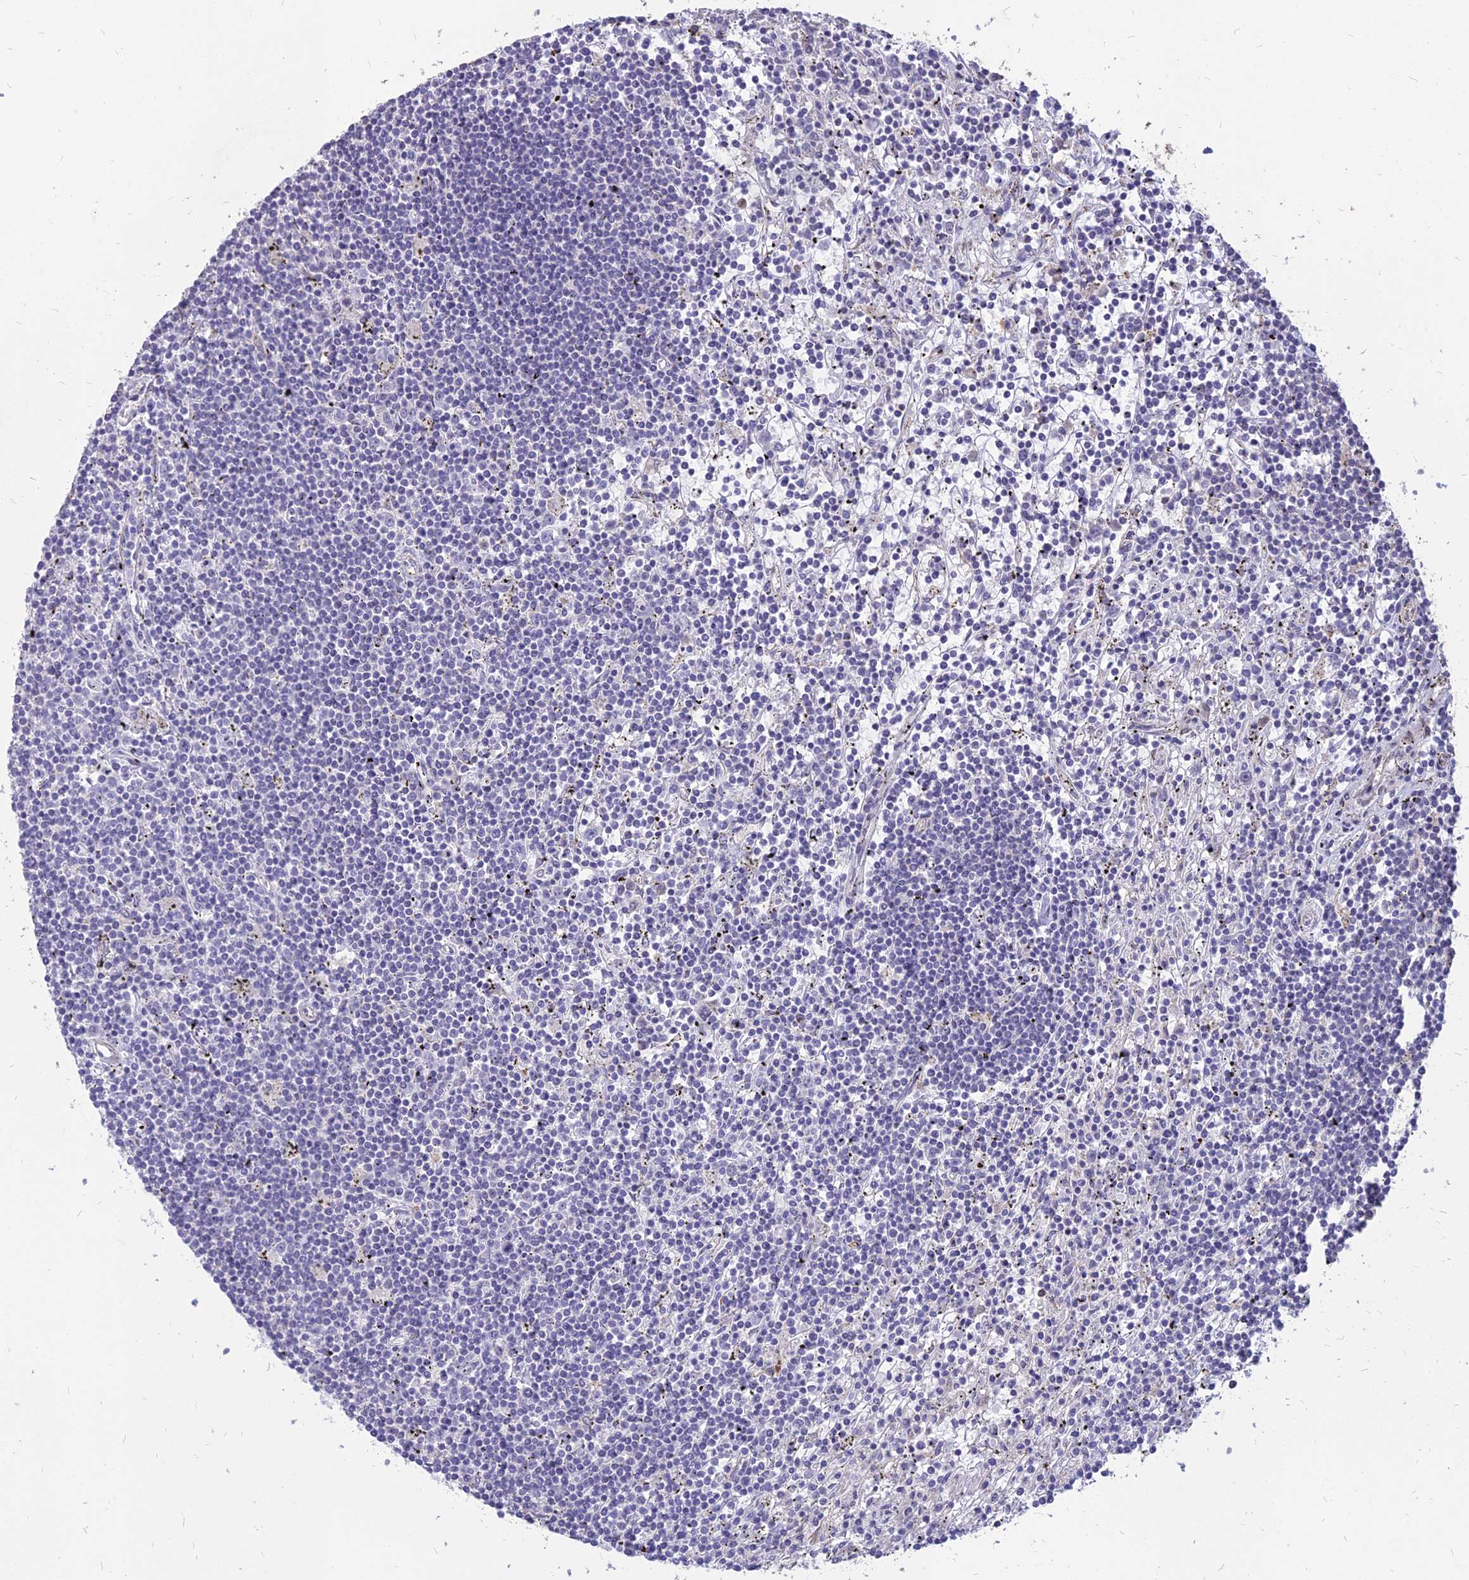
{"staining": {"intensity": "negative", "quantity": "none", "location": "none"}, "tissue": "lymphoma", "cell_type": "Tumor cells", "image_type": "cancer", "snomed": [{"axis": "morphology", "description": "Malignant lymphoma, non-Hodgkin's type, Low grade"}, {"axis": "topography", "description": "Spleen"}], "caption": "Immunohistochemistry (IHC) image of human lymphoma stained for a protein (brown), which reveals no expression in tumor cells. (DAB immunohistochemistry (IHC) visualized using brightfield microscopy, high magnification).", "gene": "ST3GAL6", "patient": {"sex": "male", "age": 76}}